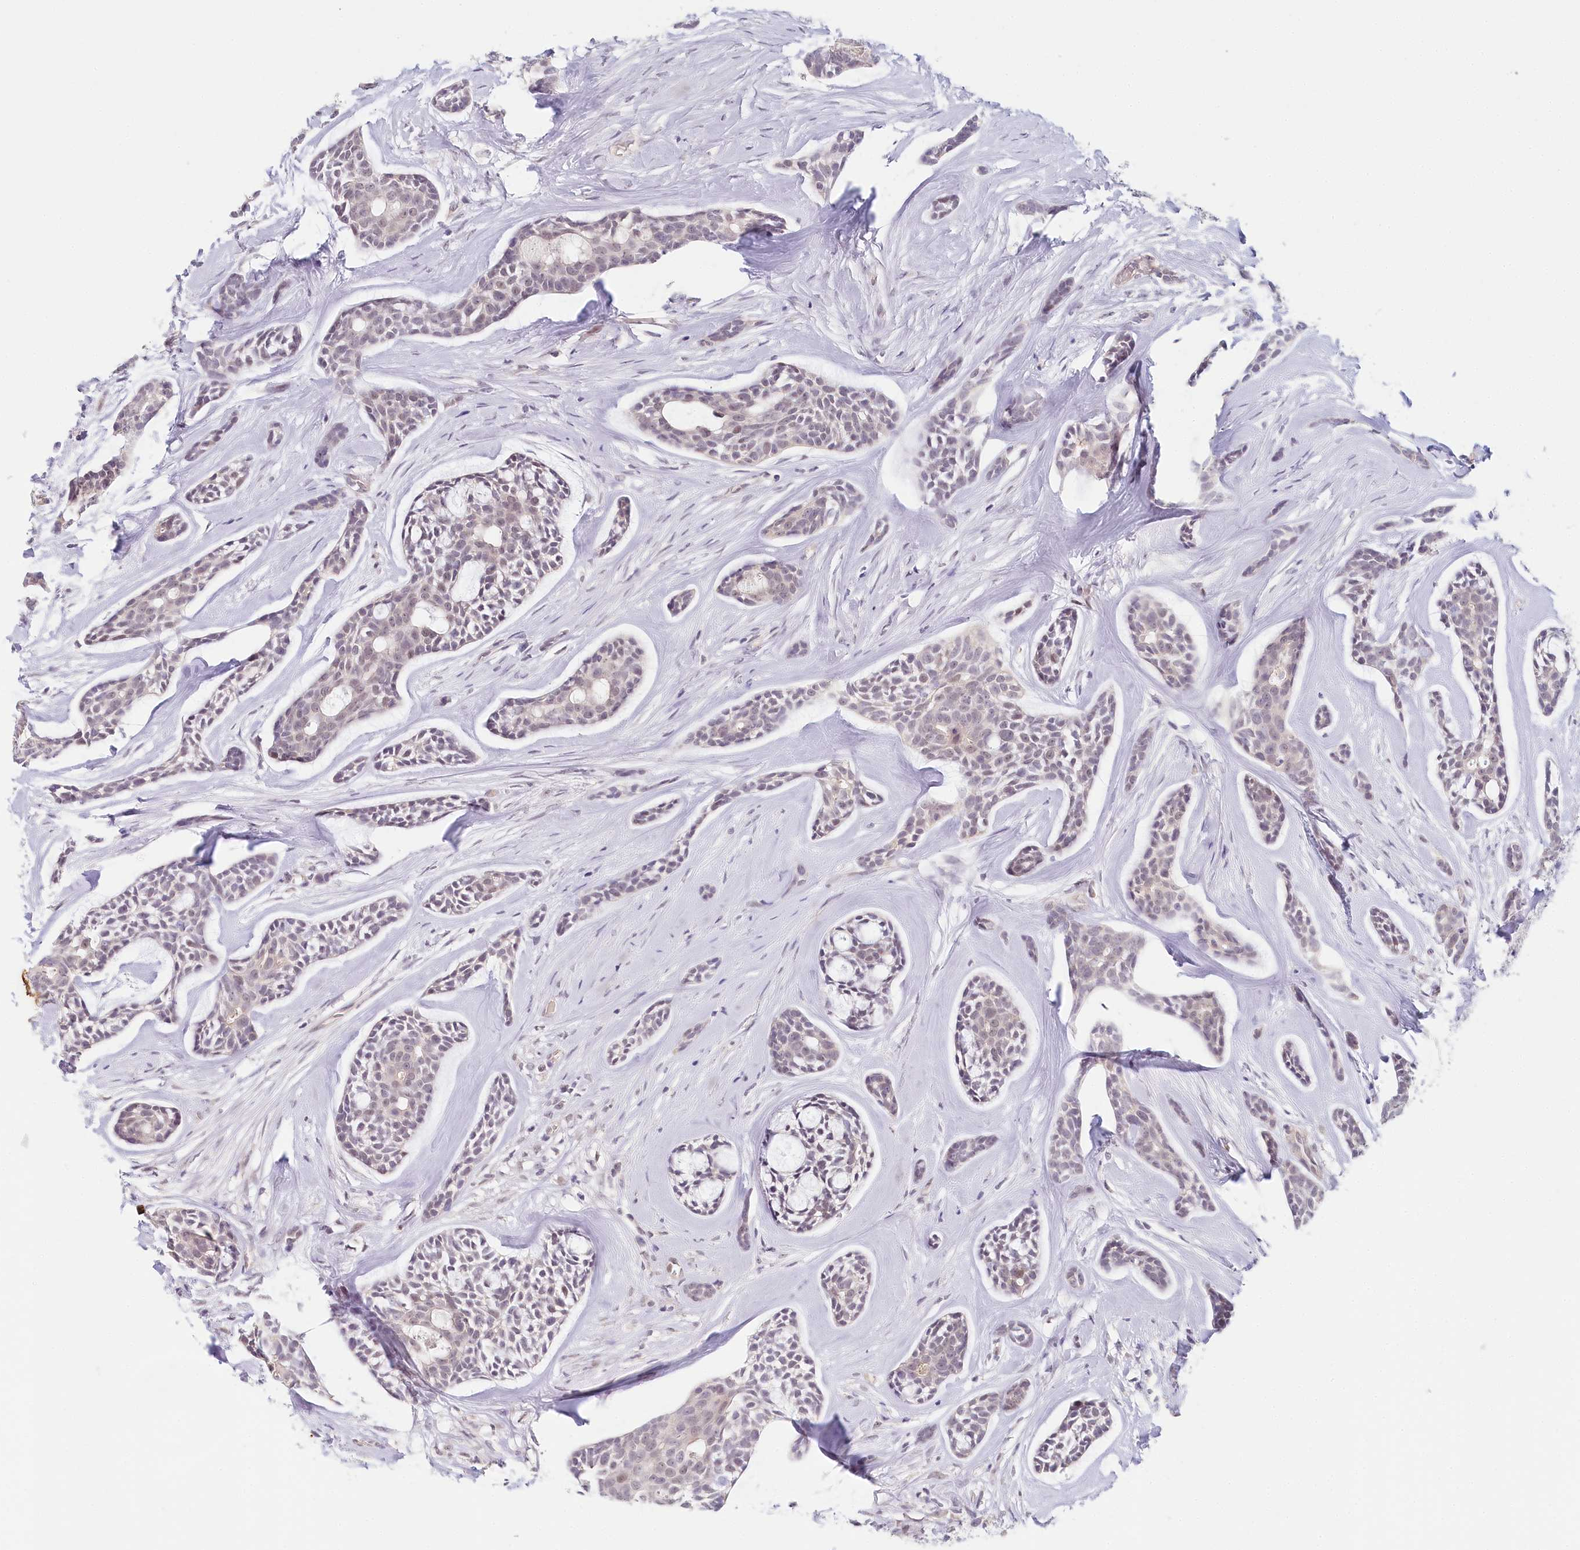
{"staining": {"intensity": "negative", "quantity": "none", "location": "none"}, "tissue": "head and neck cancer", "cell_type": "Tumor cells", "image_type": "cancer", "snomed": [{"axis": "morphology", "description": "Adenocarcinoma, NOS"}, {"axis": "topography", "description": "Subcutis"}, {"axis": "topography", "description": "Head-Neck"}], "caption": "An immunohistochemistry (IHC) histopathology image of head and neck adenocarcinoma is shown. There is no staining in tumor cells of head and neck adenocarcinoma. Brightfield microscopy of immunohistochemistry (IHC) stained with DAB (brown) and hematoxylin (blue), captured at high magnification.", "gene": "AMTN", "patient": {"sex": "female", "age": 73}}